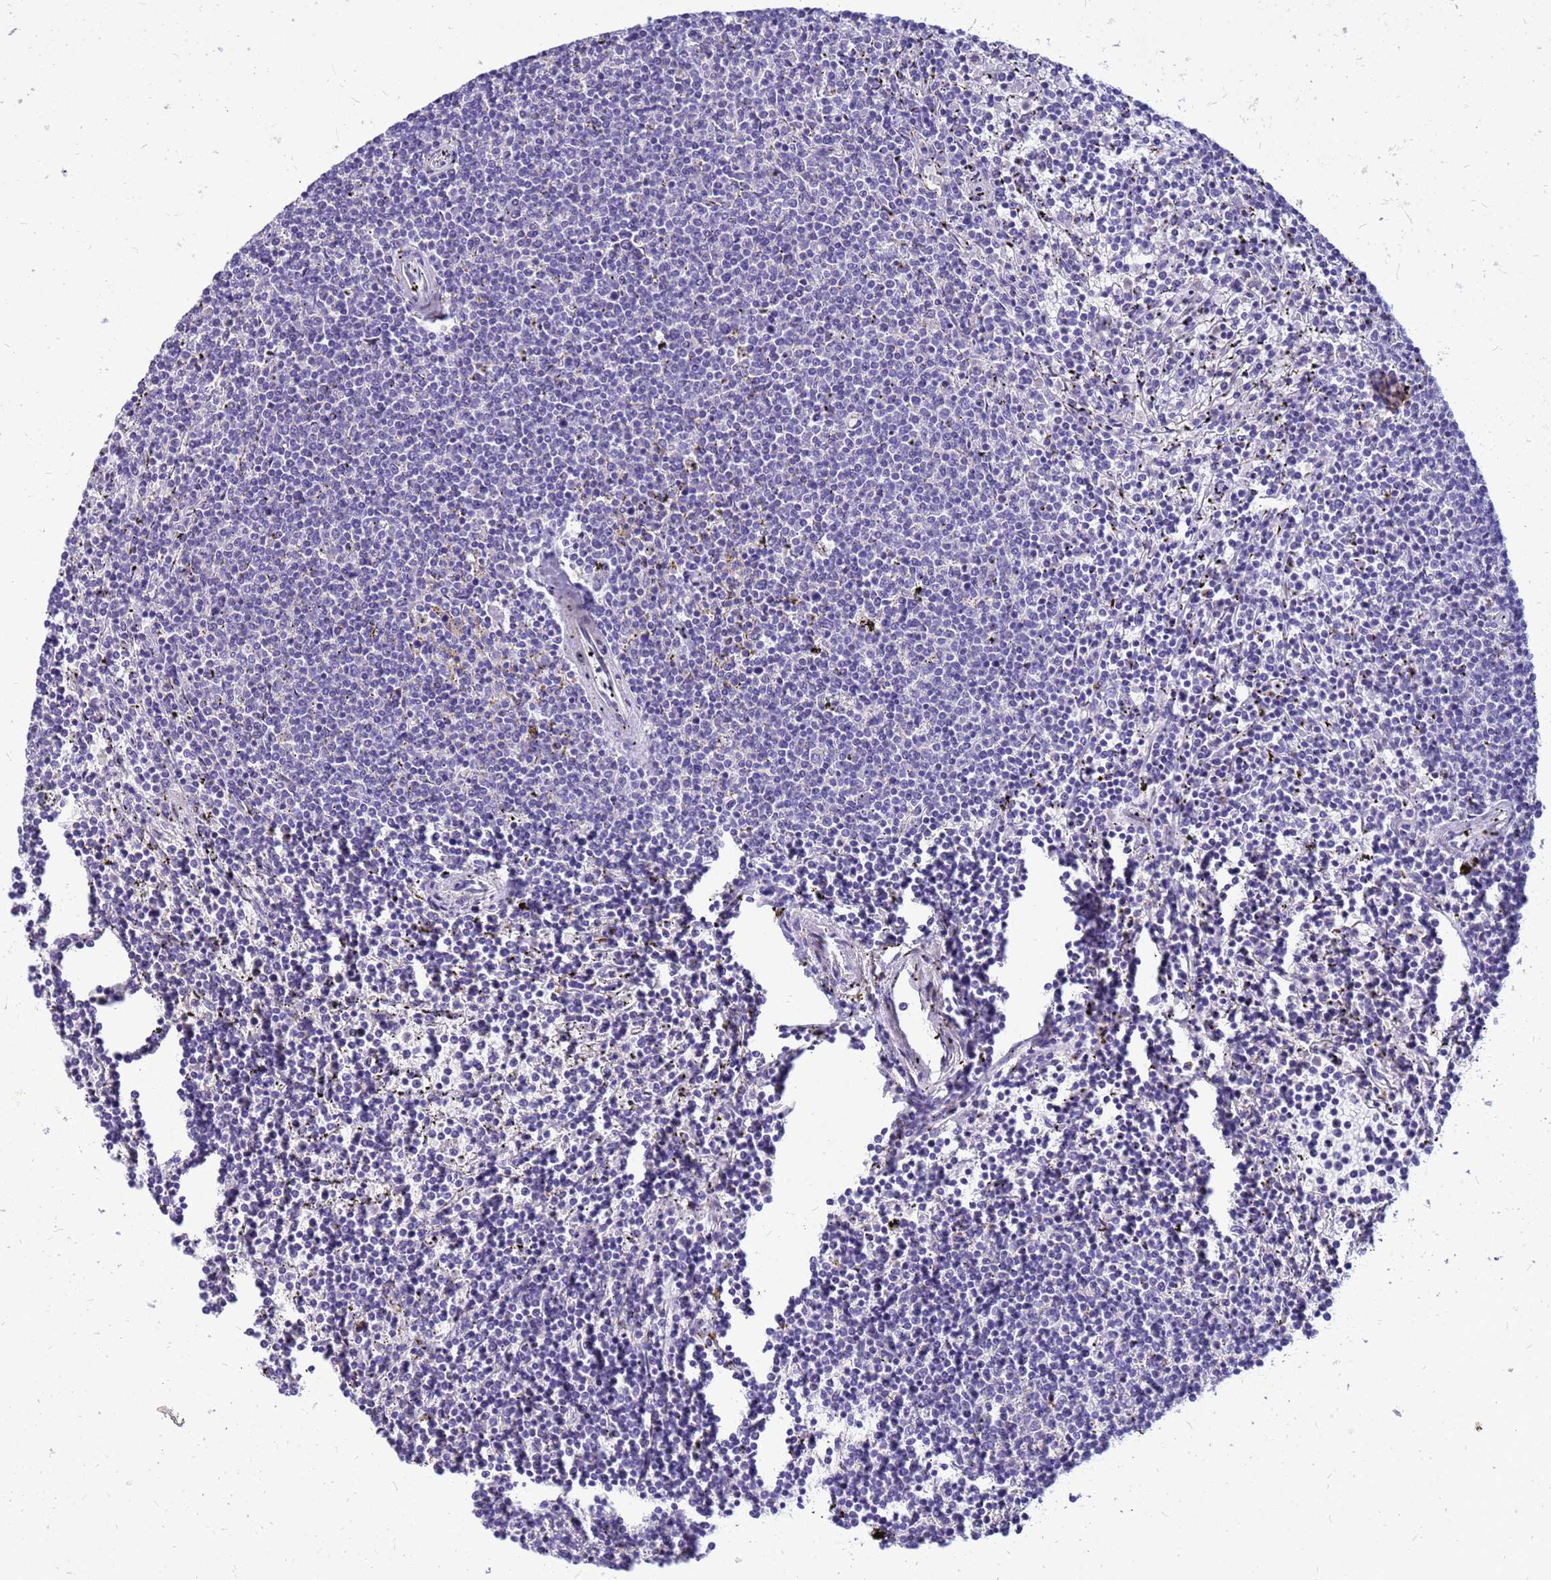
{"staining": {"intensity": "negative", "quantity": "none", "location": "none"}, "tissue": "lymphoma", "cell_type": "Tumor cells", "image_type": "cancer", "snomed": [{"axis": "morphology", "description": "Malignant lymphoma, non-Hodgkin's type, Low grade"}, {"axis": "topography", "description": "Spleen"}], "caption": "This is an immunohistochemistry photomicrograph of low-grade malignant lymphoma, non-Hodgkin's type. There is no staining in tumor cells.", "gene": "AKR1C1", "patient": {"sex": "female", "age": 50}}